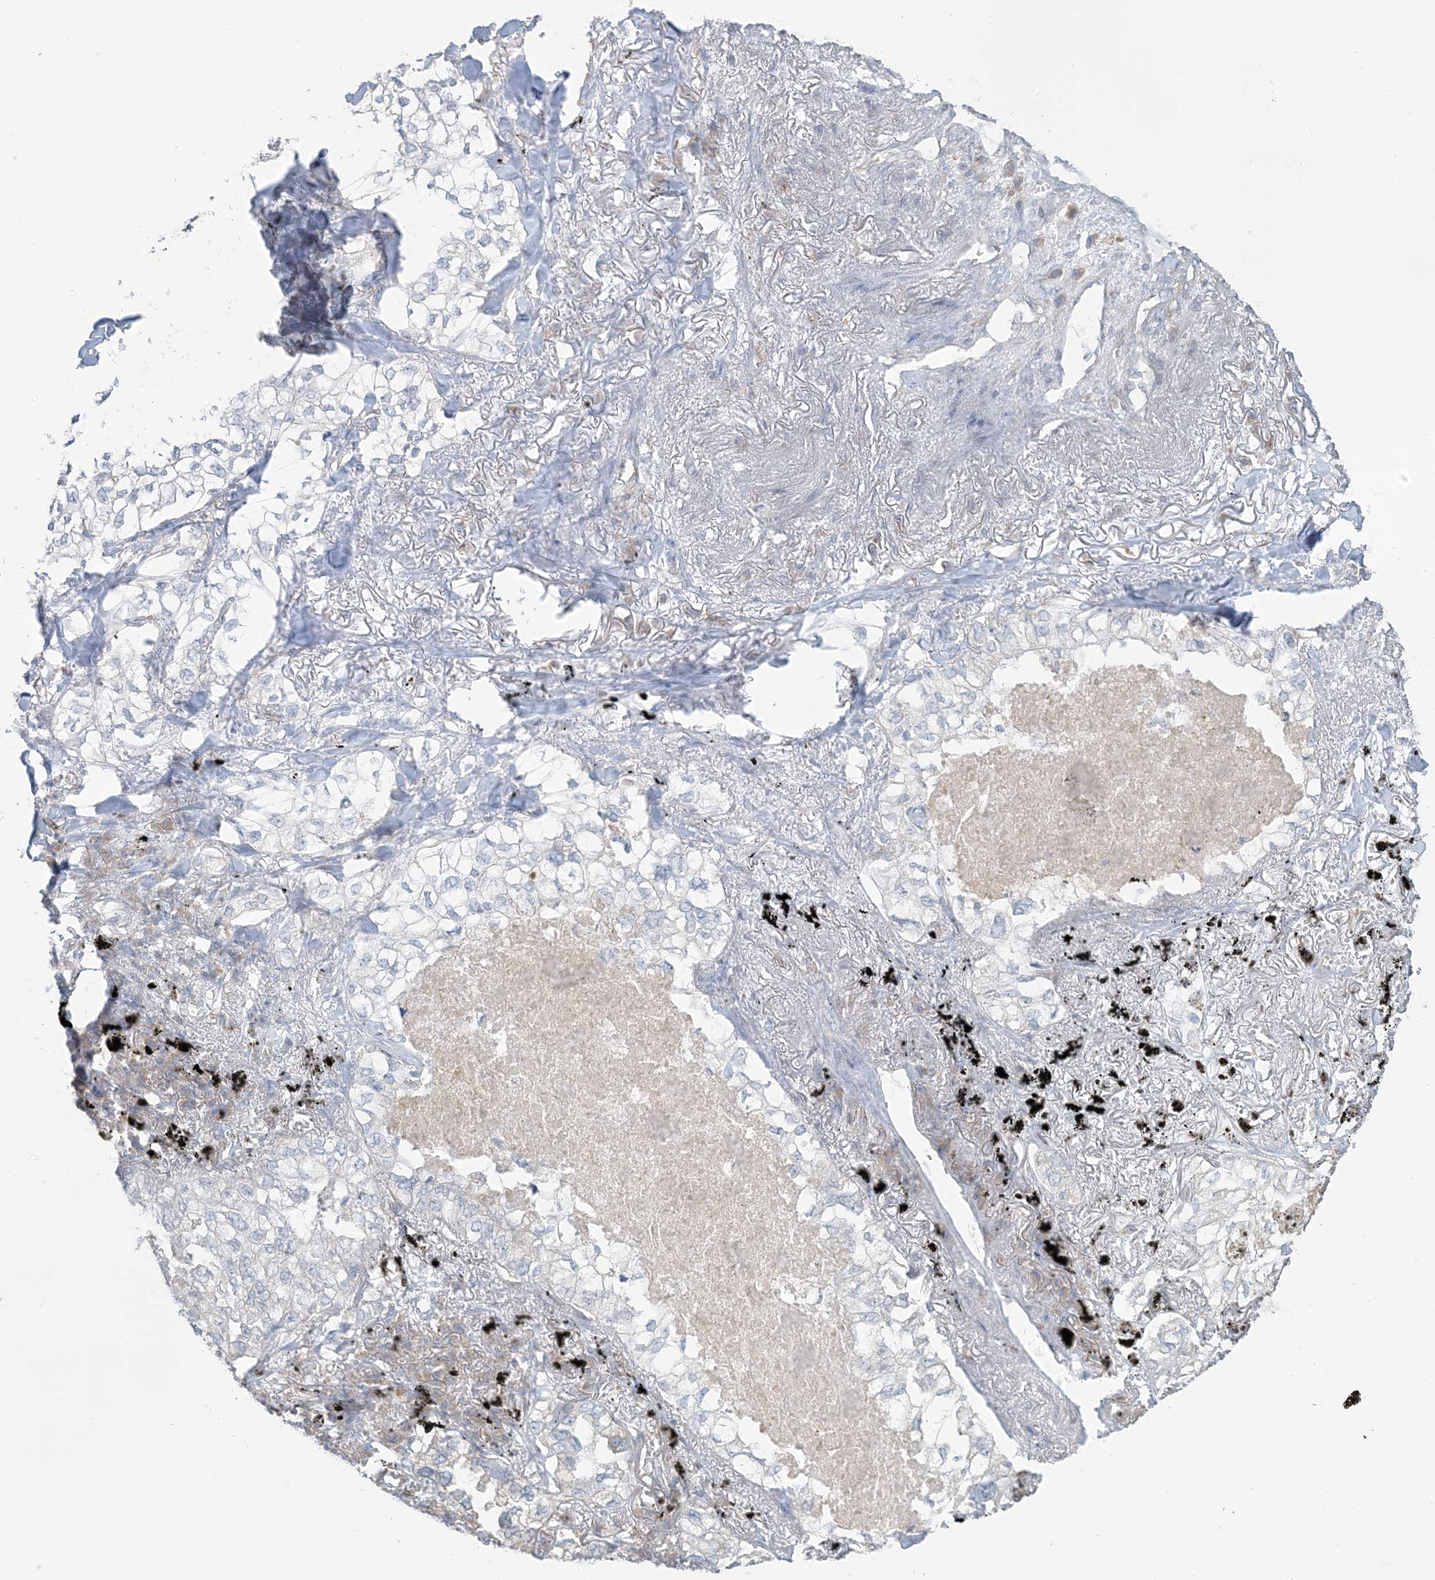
{"staining": {"intensity": "negative", "quantity": "none", "location": "none"}, "tissue": "lung cancer", "cell_type": "Tumor cells", "image_type": "cancer", "snomed": [{"axis": "morphology", "description": "Adenocarcinoma, NOS"}, {"axis": "topography", "description": "Lung"}], "caption": "Photomicrograph shows no protein expression in tumor cells of lung adenocarcinoma tissue. (DAB immunohistochemistry (IHC) with hematoxylin counter stain).", "gene": "EEFSEC", "patient": {"sex": "male", "age": 65}}